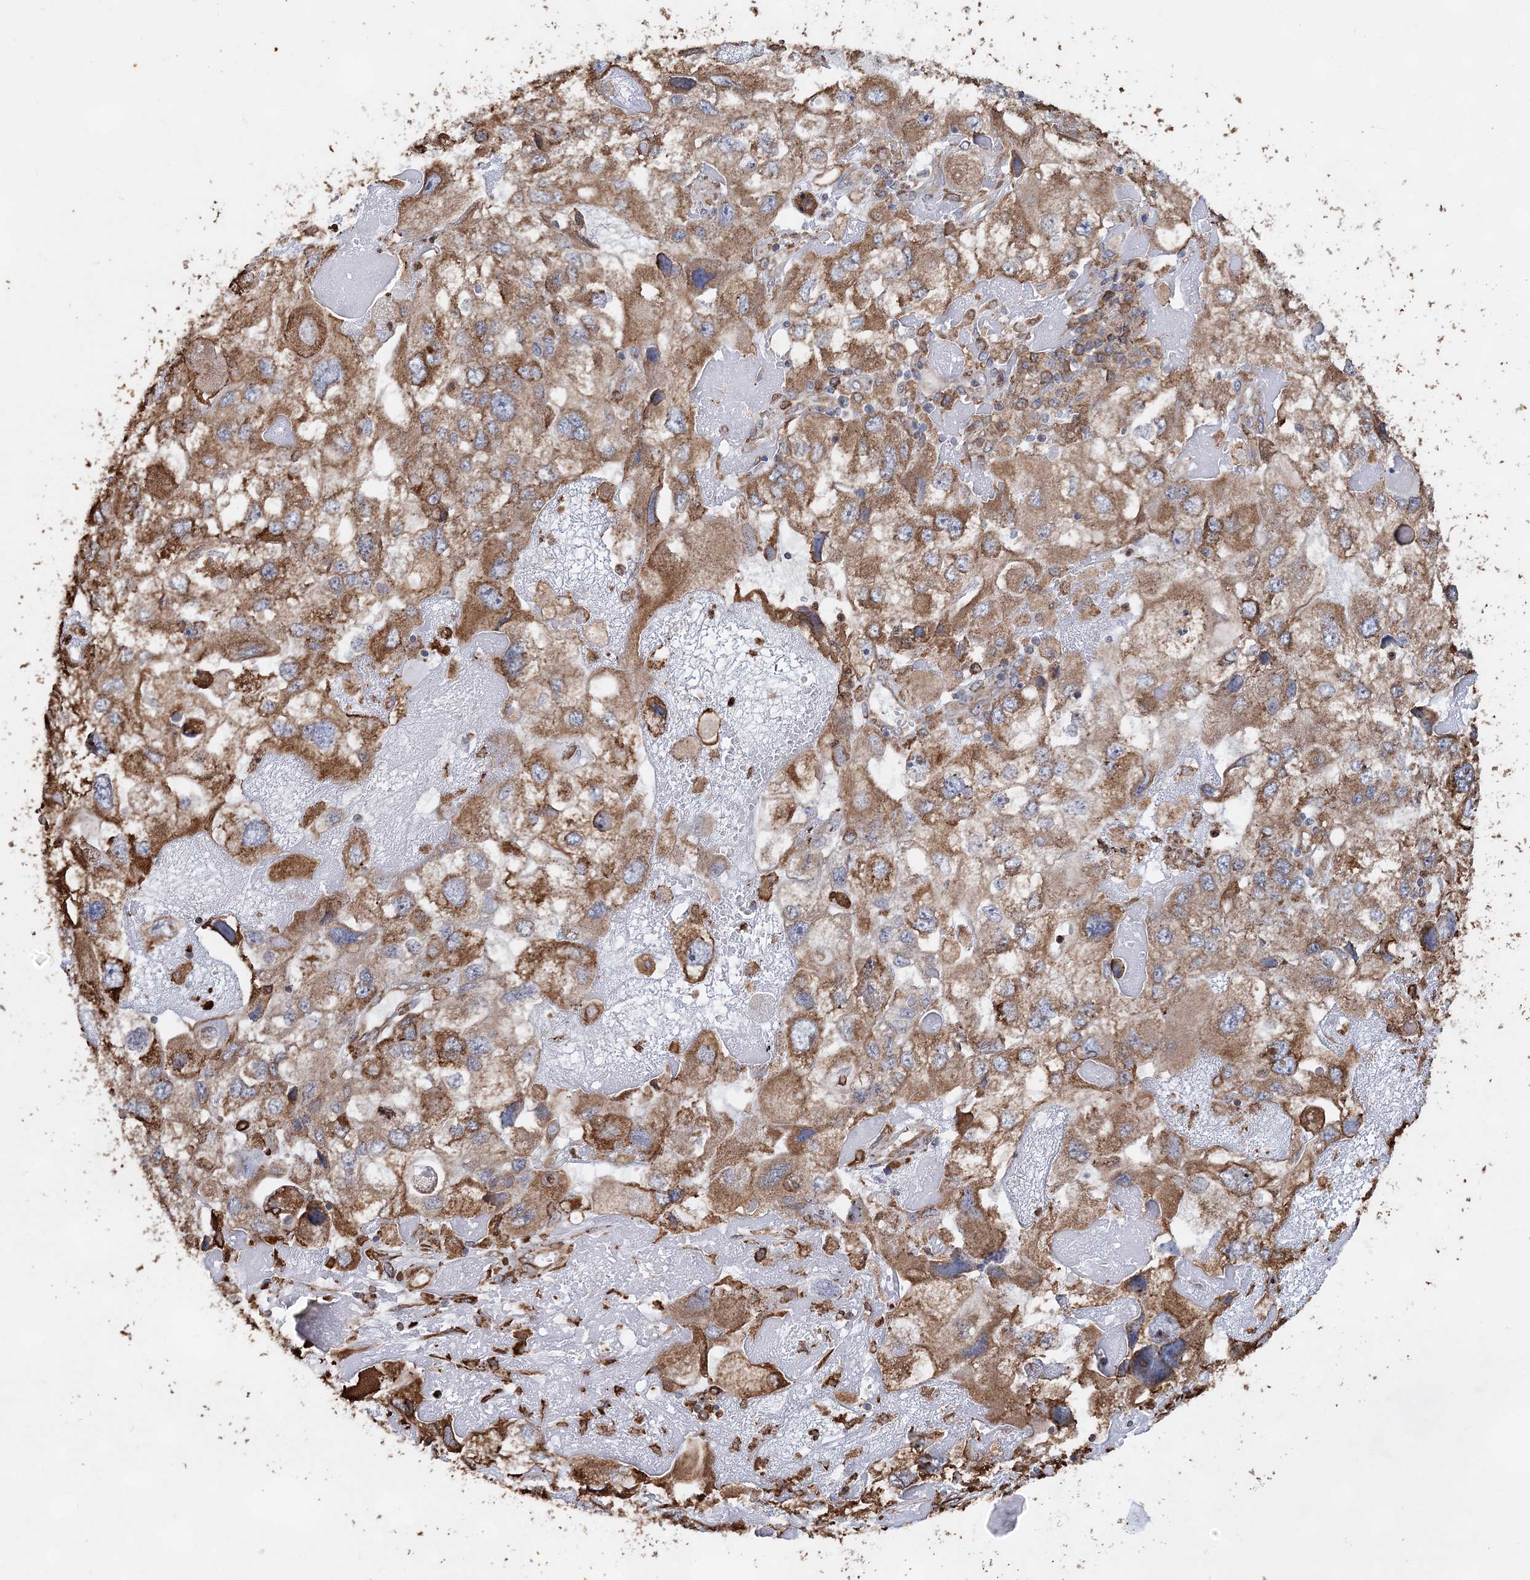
{"staining": {"intensity": "moderate", "quantity": ">75%", "location": "cytoplasmic/membranous"}, "tissue": "endometrial cancer", "cell_type": "Tumor cells", "image_type": "cancer", "snomed": [{"axis": "morphology", "description": "Adenocarcinoma, NOS"}, {"axis": "topography", "description": "Endometrium"}], "caption": "Brown immunohistochemical staining in human endometrial cancer displays moderate cytoplasmic/membranous positivity in about >75% of tumor cells. The staining was performed using DAB (3,3'-diaminobenzidine) to visualize the protein expression in brown, while the nuclei were stained in blue with hematoxylin (Magnification: 20x).", "gene": "WDR12", "patient": {"sex": "female", "age": 49}}